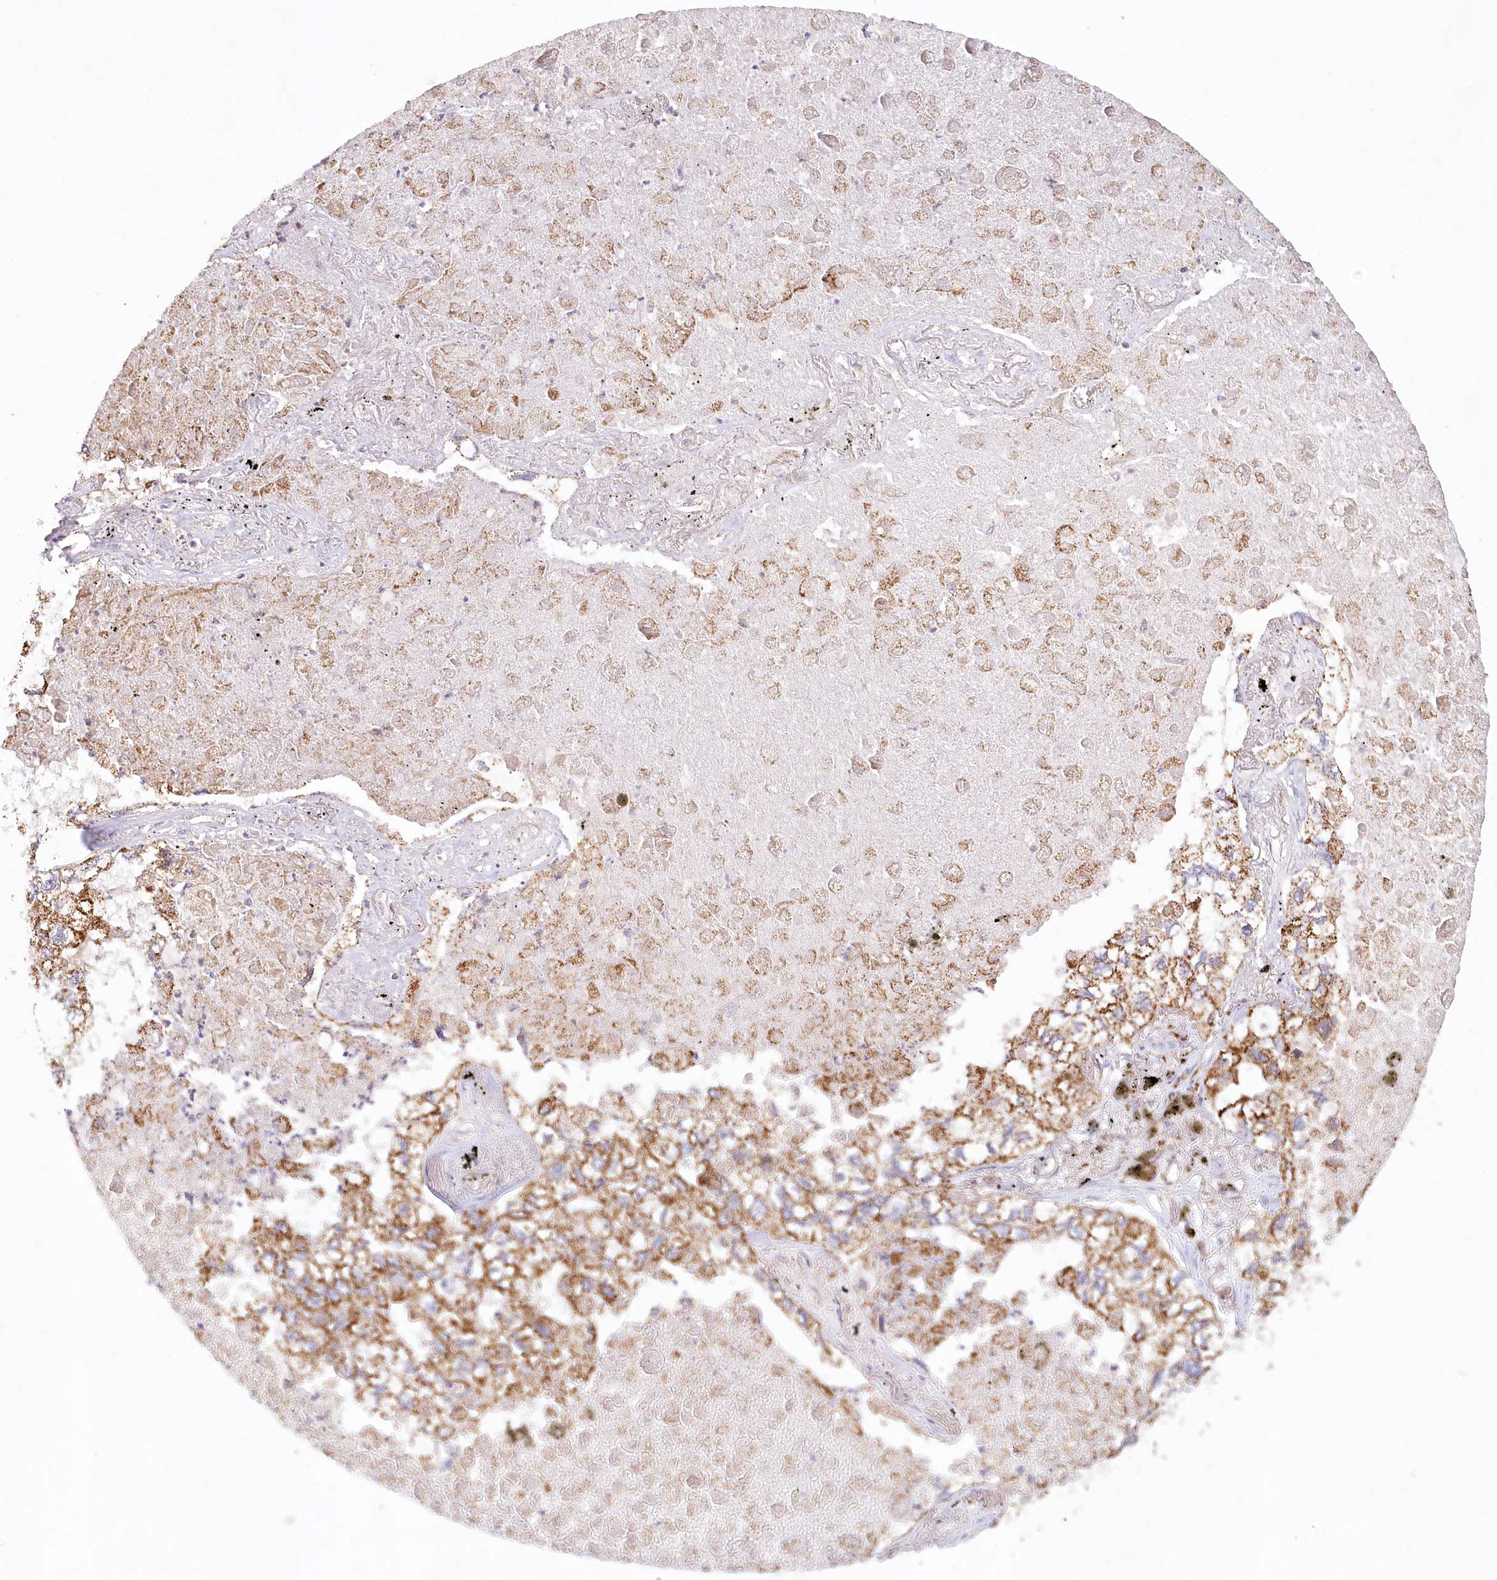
{"staining": {"intensity": "moderate", "quantity": ">75%", "location": "cytoplasmic/membranous"}, "tissue": "lung cancer", "cell_type": "Tumor cells", "image_type": "cancer", "snomed": [{"axis": "morphology", "description": "Adenocarcinoma, NOS"}, {"axis": "topography", "description": "Lung"}], "caption": "Immunohistochemical staining of lung cancer reveals moderate cytoplasmic/membranous protein positivity in approximately >75% of tumor cells. (DAB (3,3'-diaminobenzidine) = brown stain, brightfield microscopy at high magnification).", "gene": "UMPS", "patient": {"sex": "male", "age": 65}}